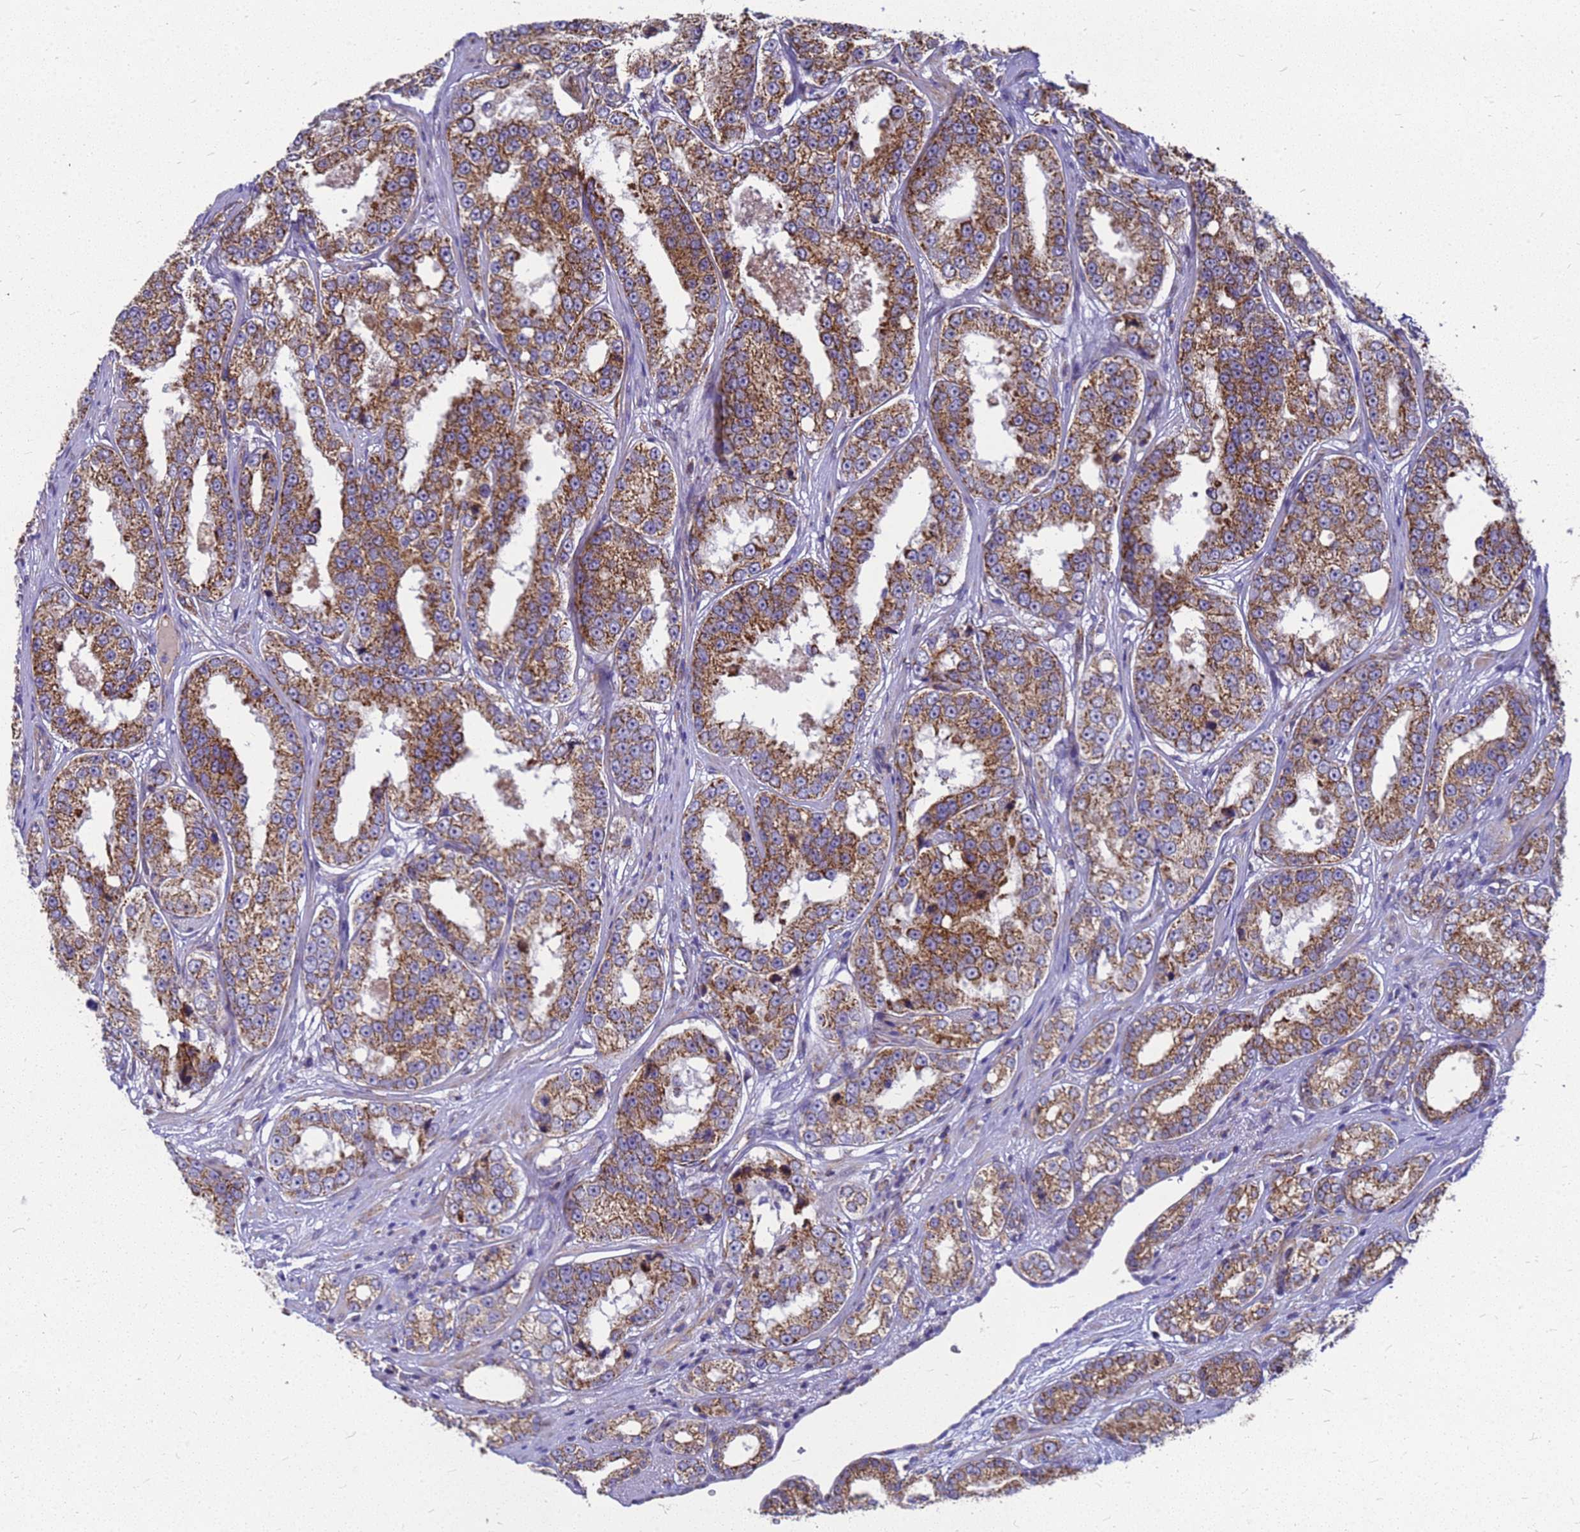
{"staining": {"intensity": "moderate", "quantity": ">75%", "location": "cytoplasmic/membranous"}, "tissue": "prostate cancer", "cell_type": "Tumor cells", "image_type": "cancer", "snomed": [{"axis": "morphology", "description": "Normal tissue, NOS"}, {"axis": "morphology", "description": "Adenocarcinoma, High grade"}, {"axis": "topography", "description": "Prostate"}], "caption": "Human prostate cancer stained for a protein (brown) shows moderate cytoplasmic/membranous positive positivity in approximately >75% of tumor cells.", "gene": "CMC4", "patient": {"sex": "male", "age": 83}}